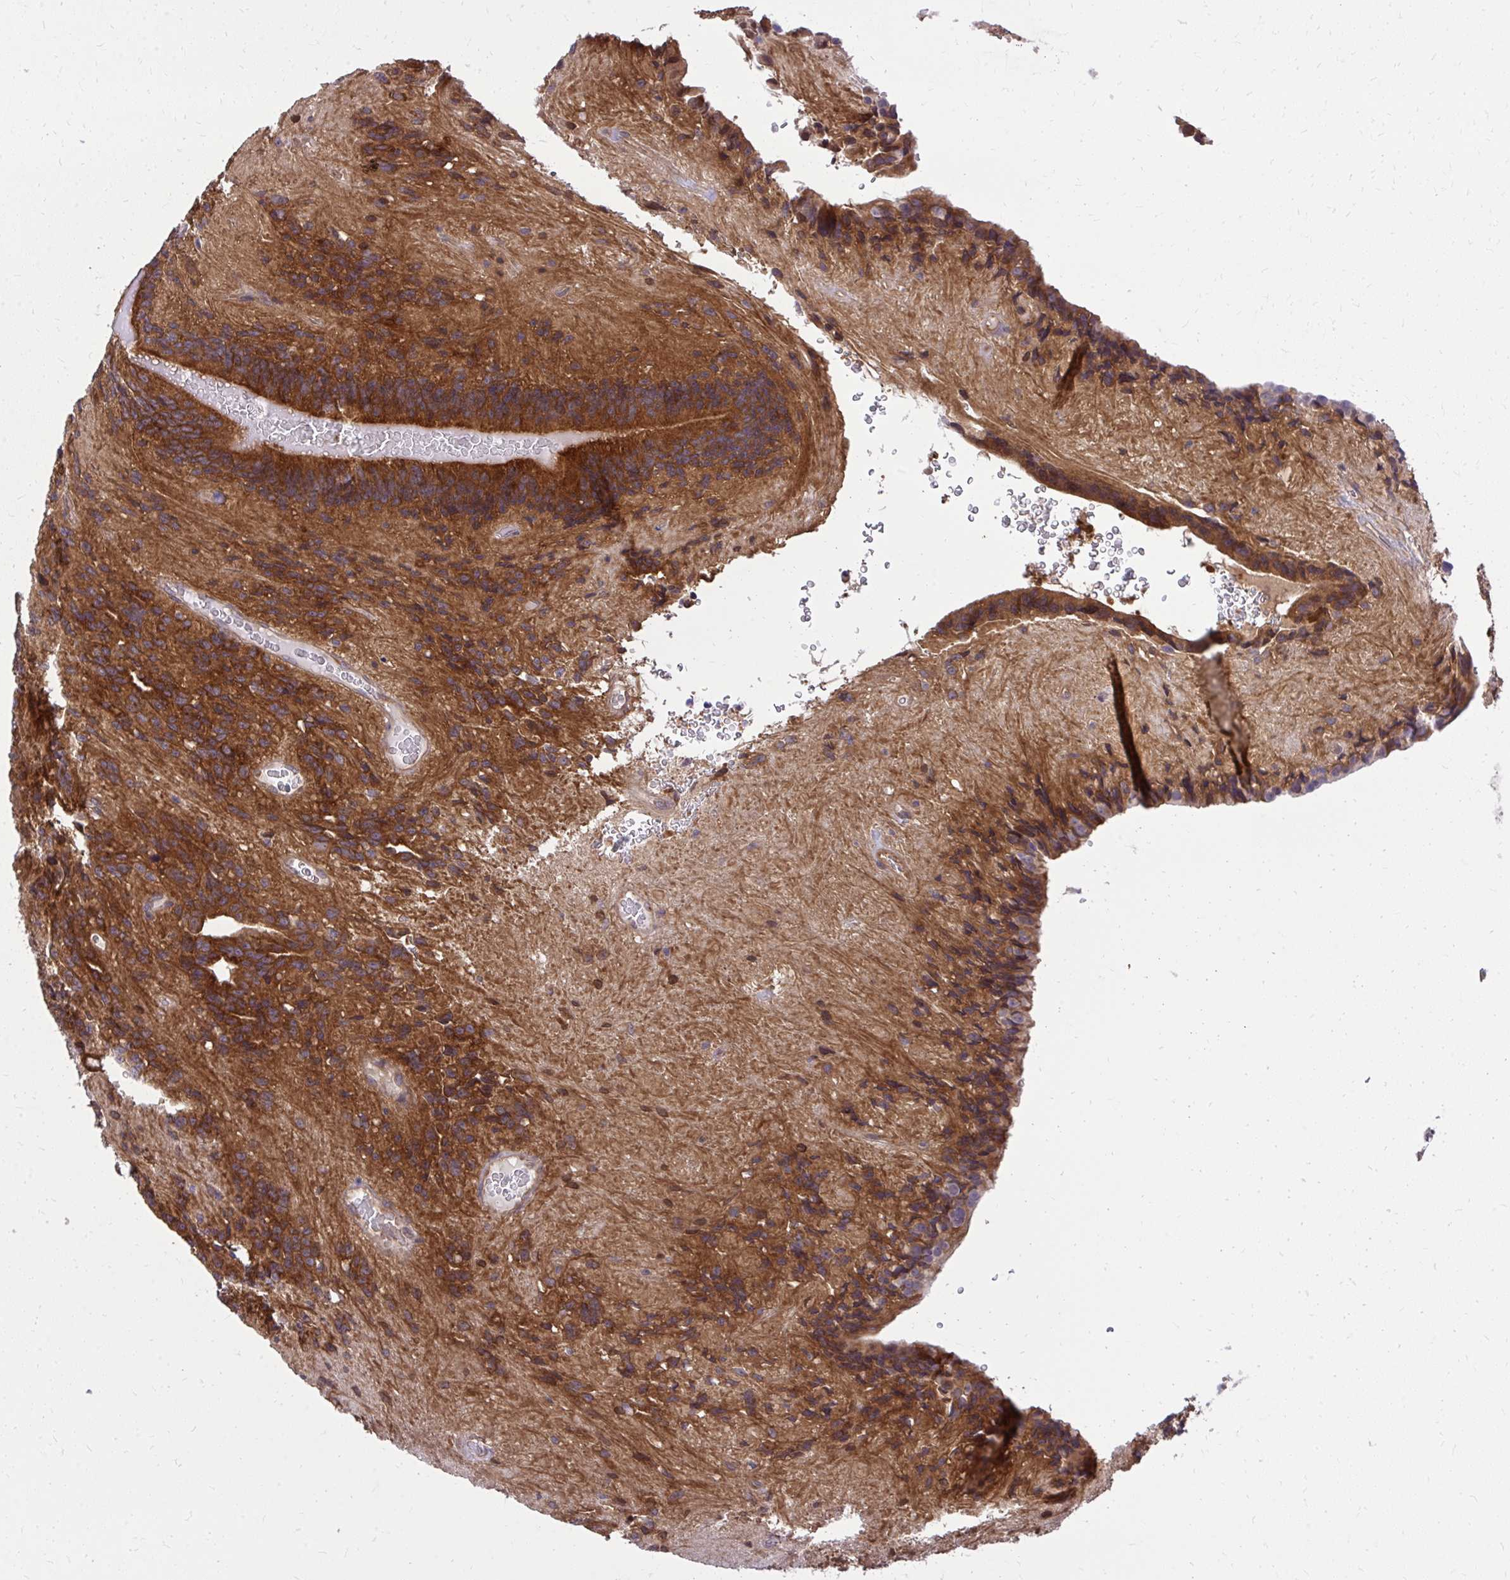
{"staining": {"intensity": "strong", "quantity": ">75%", "location": "cytoplasmic/membranous"}, "tissue": "glioma", "cell_type": "Tumor cells", "image_type": "cancer", "snomed": [{"axis": "morphology", "description": "Glioma, malignant, Low grade"}, {"axis": "topography", "description": "Brain"}], "caption": "A photomicrograph showing strong cytoplasmic/membranous expression in approximately >75% of tumor cells in glioma, as visualized by brown immunohistochemical staining.", "gene": "PPP5C", "patient": {"sex": "male", "age": 31}}